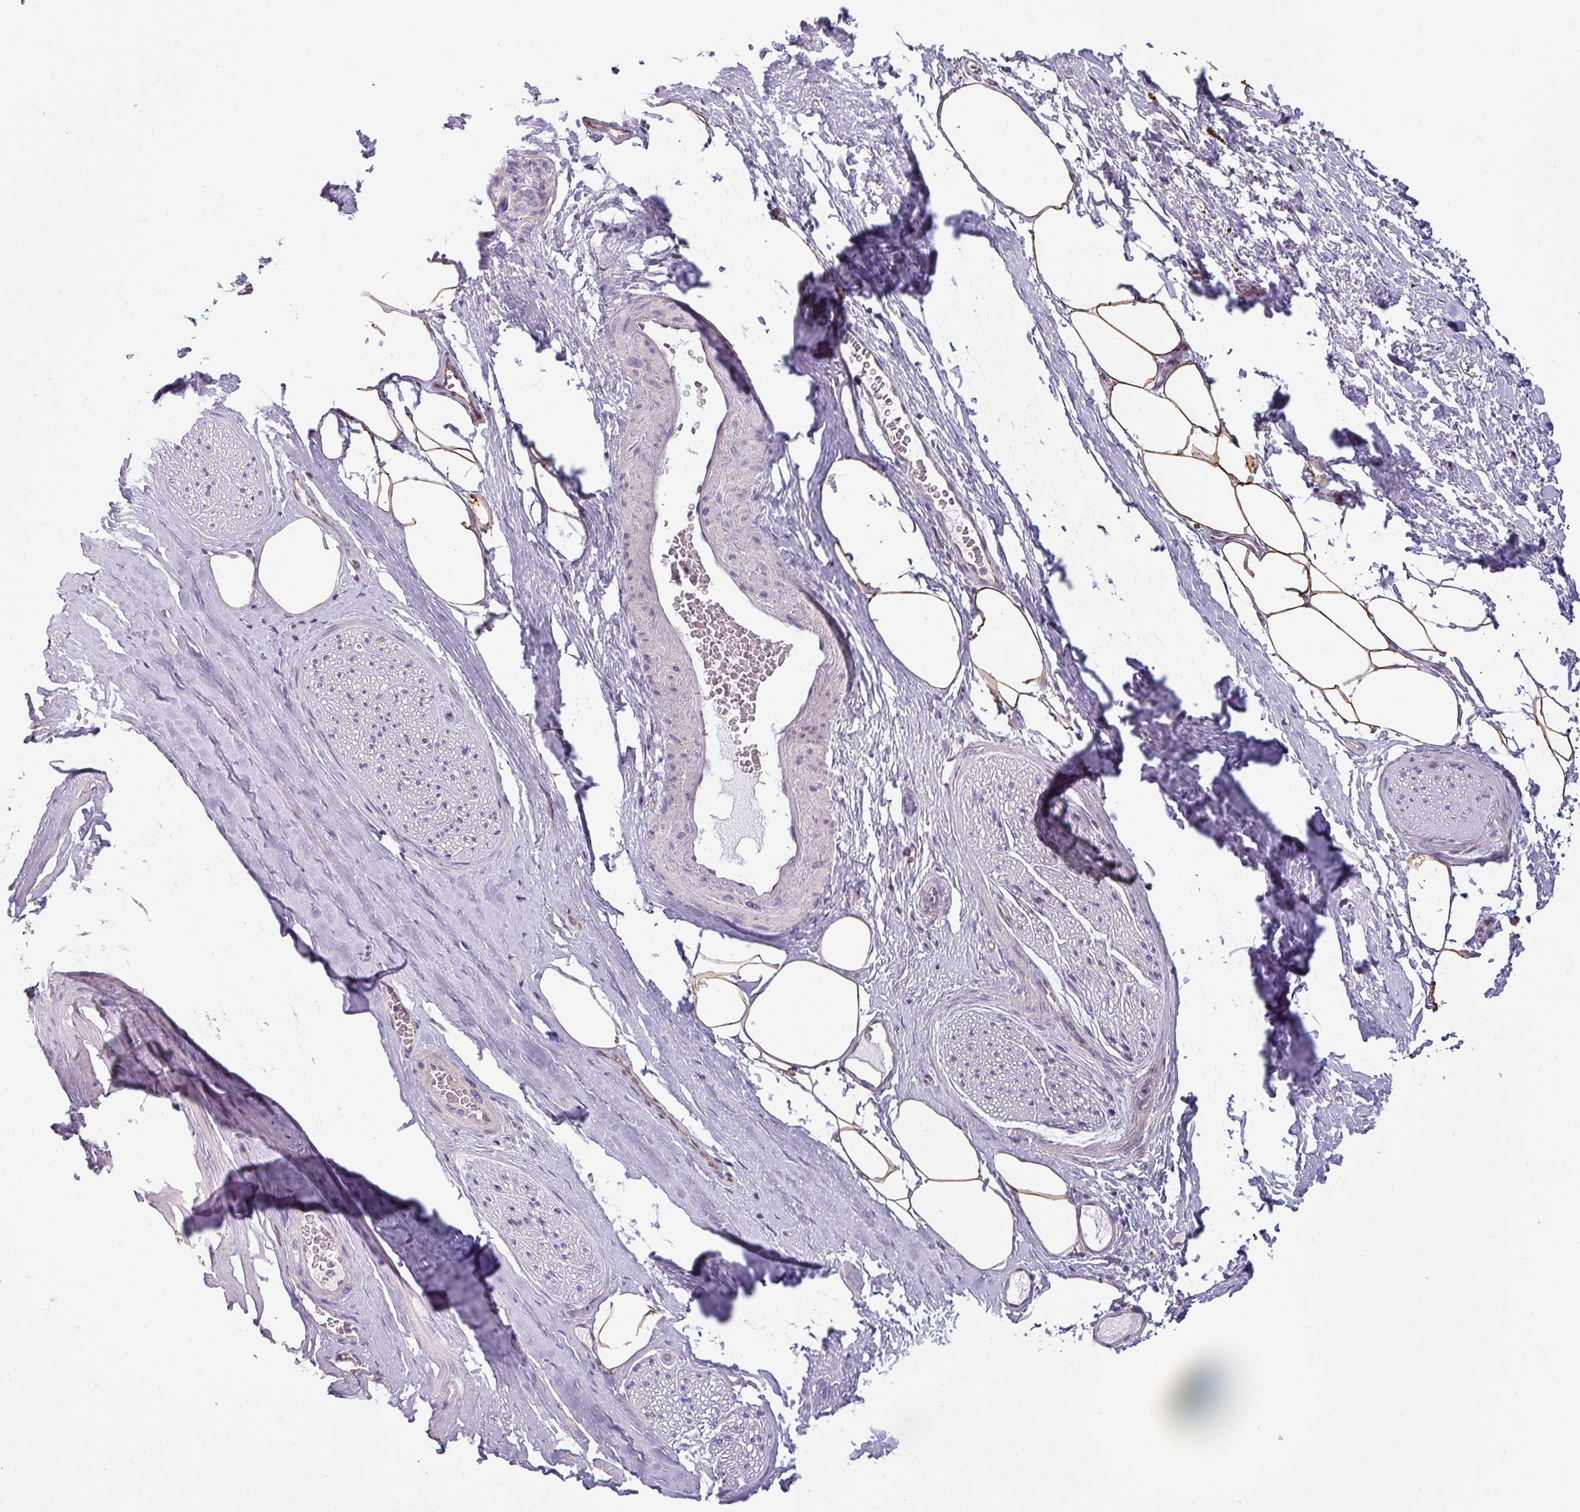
{"staining": {"intensity": "strong", "quantity": ">75%", "location": "cytoplasmic/membranous"}, "tissue": "adipose tissue", "cell_type": "Adipocytes", "image_type": "normal", "snomed": [{"axis": "morphology", "description": "Normal tissue, NOS"}, {"axis": "morphology", "description": "Adenocarcinoma, High grade"}, {"axis": "topography", "description": "Prostate"}, {"axis": "topography", "description": "Peripheral nerve tissue"}], "caption": "Protein analysis of unremarkable adipose tissue shows strong cytoplasmic/membranous positivity in about >75% of adipocytes.", "gene": "CCDC144A", "patient": {"sex": "male", "age": 68}}